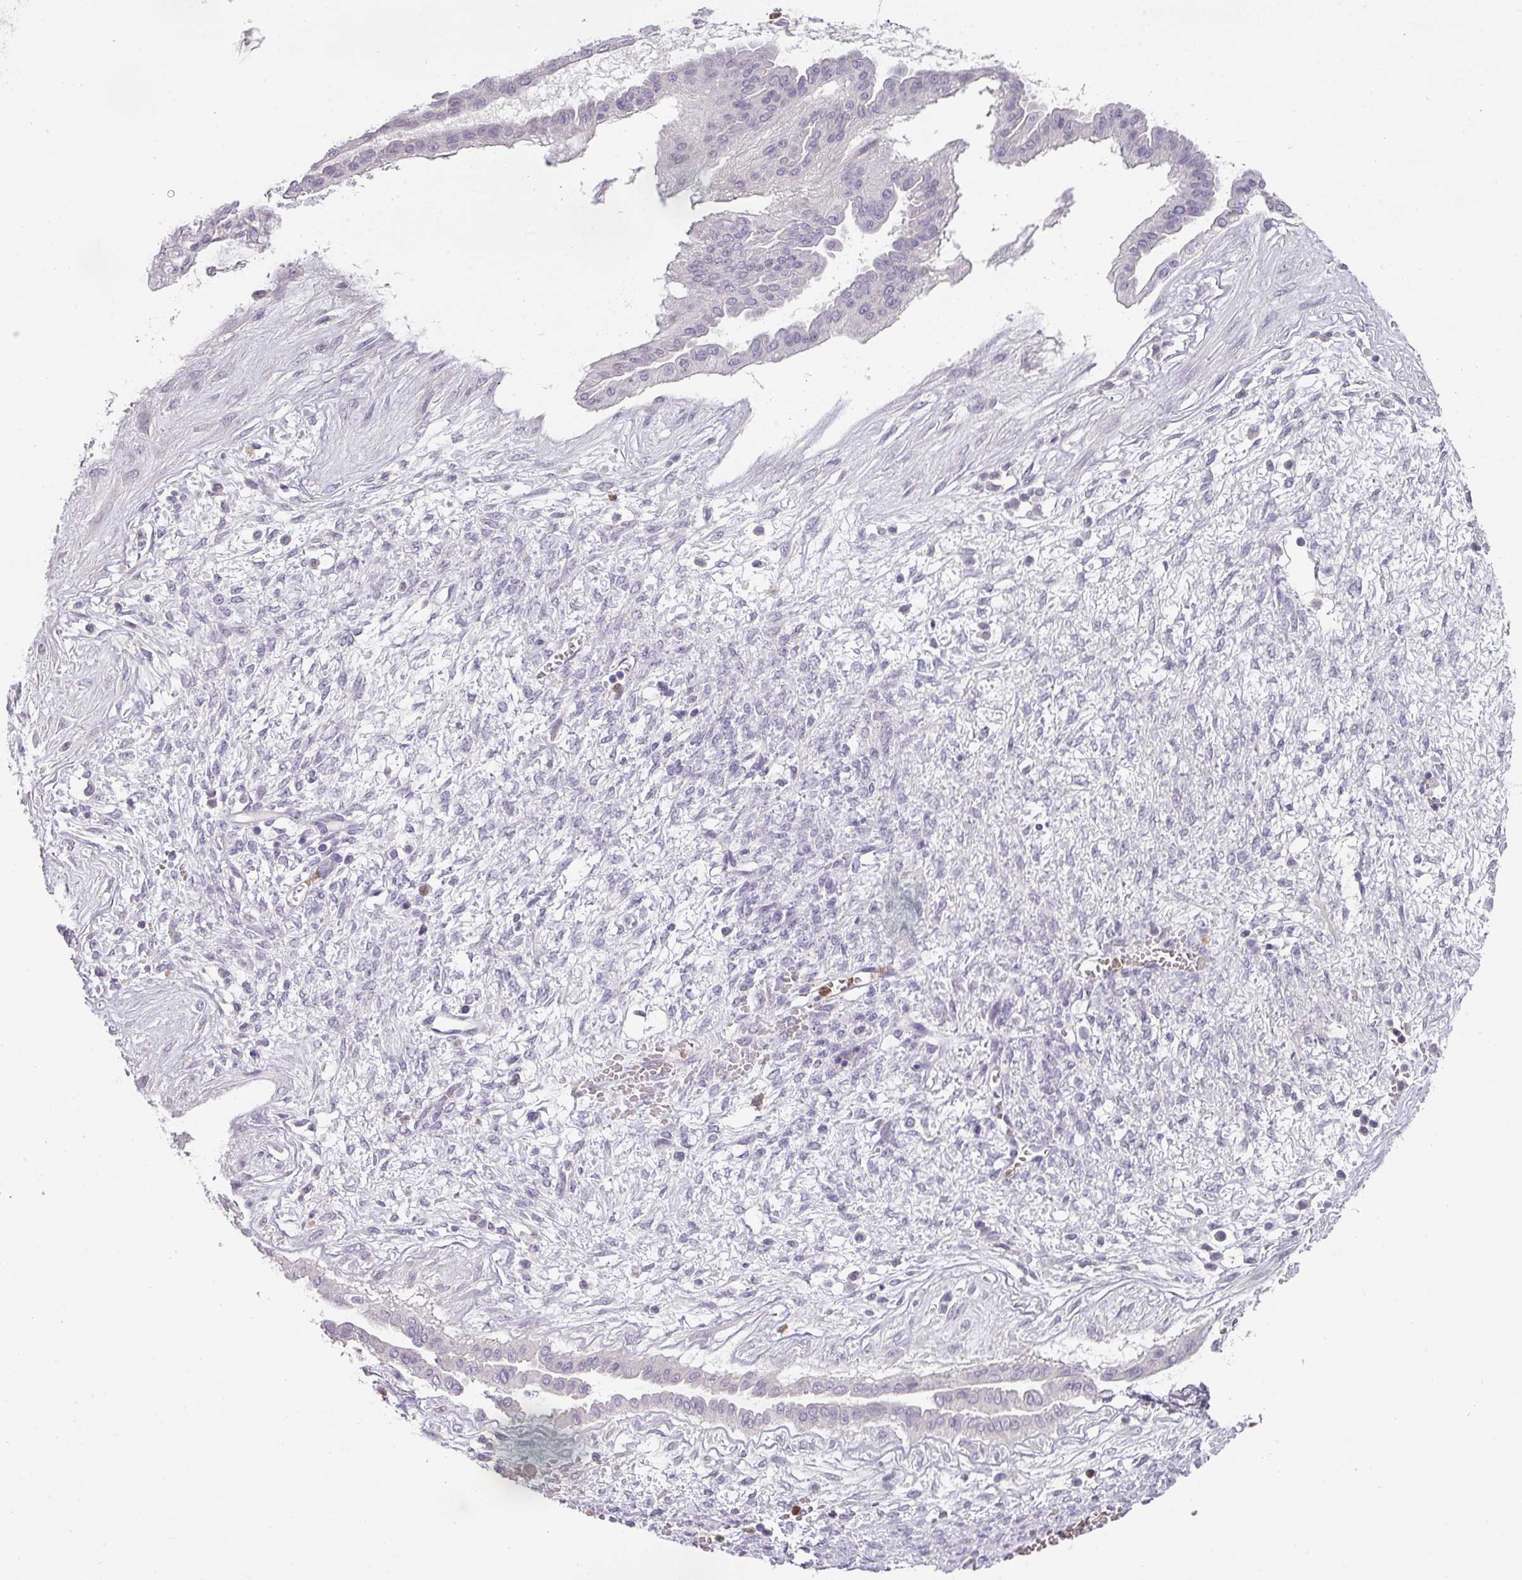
{"staining": {"intensity": "negative", "quantity": "none", "location": "none"}, "tissue": "ovarian cancer", "cell_type": "Tumor cells", "image_type": "cancer", "snomed": [{"axis": "morphology", "description": "Cystadenocarcinoma, mucinous, NOS"}, {"axis": "topography", "description": "Ovary"}], "caption": "A high-resolution photomicrograph shows immunohistochemistry staining of mucinous cystadenocarcinoma (ovarian), which shows no significant expression in tumor cells.", "gene": "BTLA", "patient": {"sex": "female", "age": 73}}